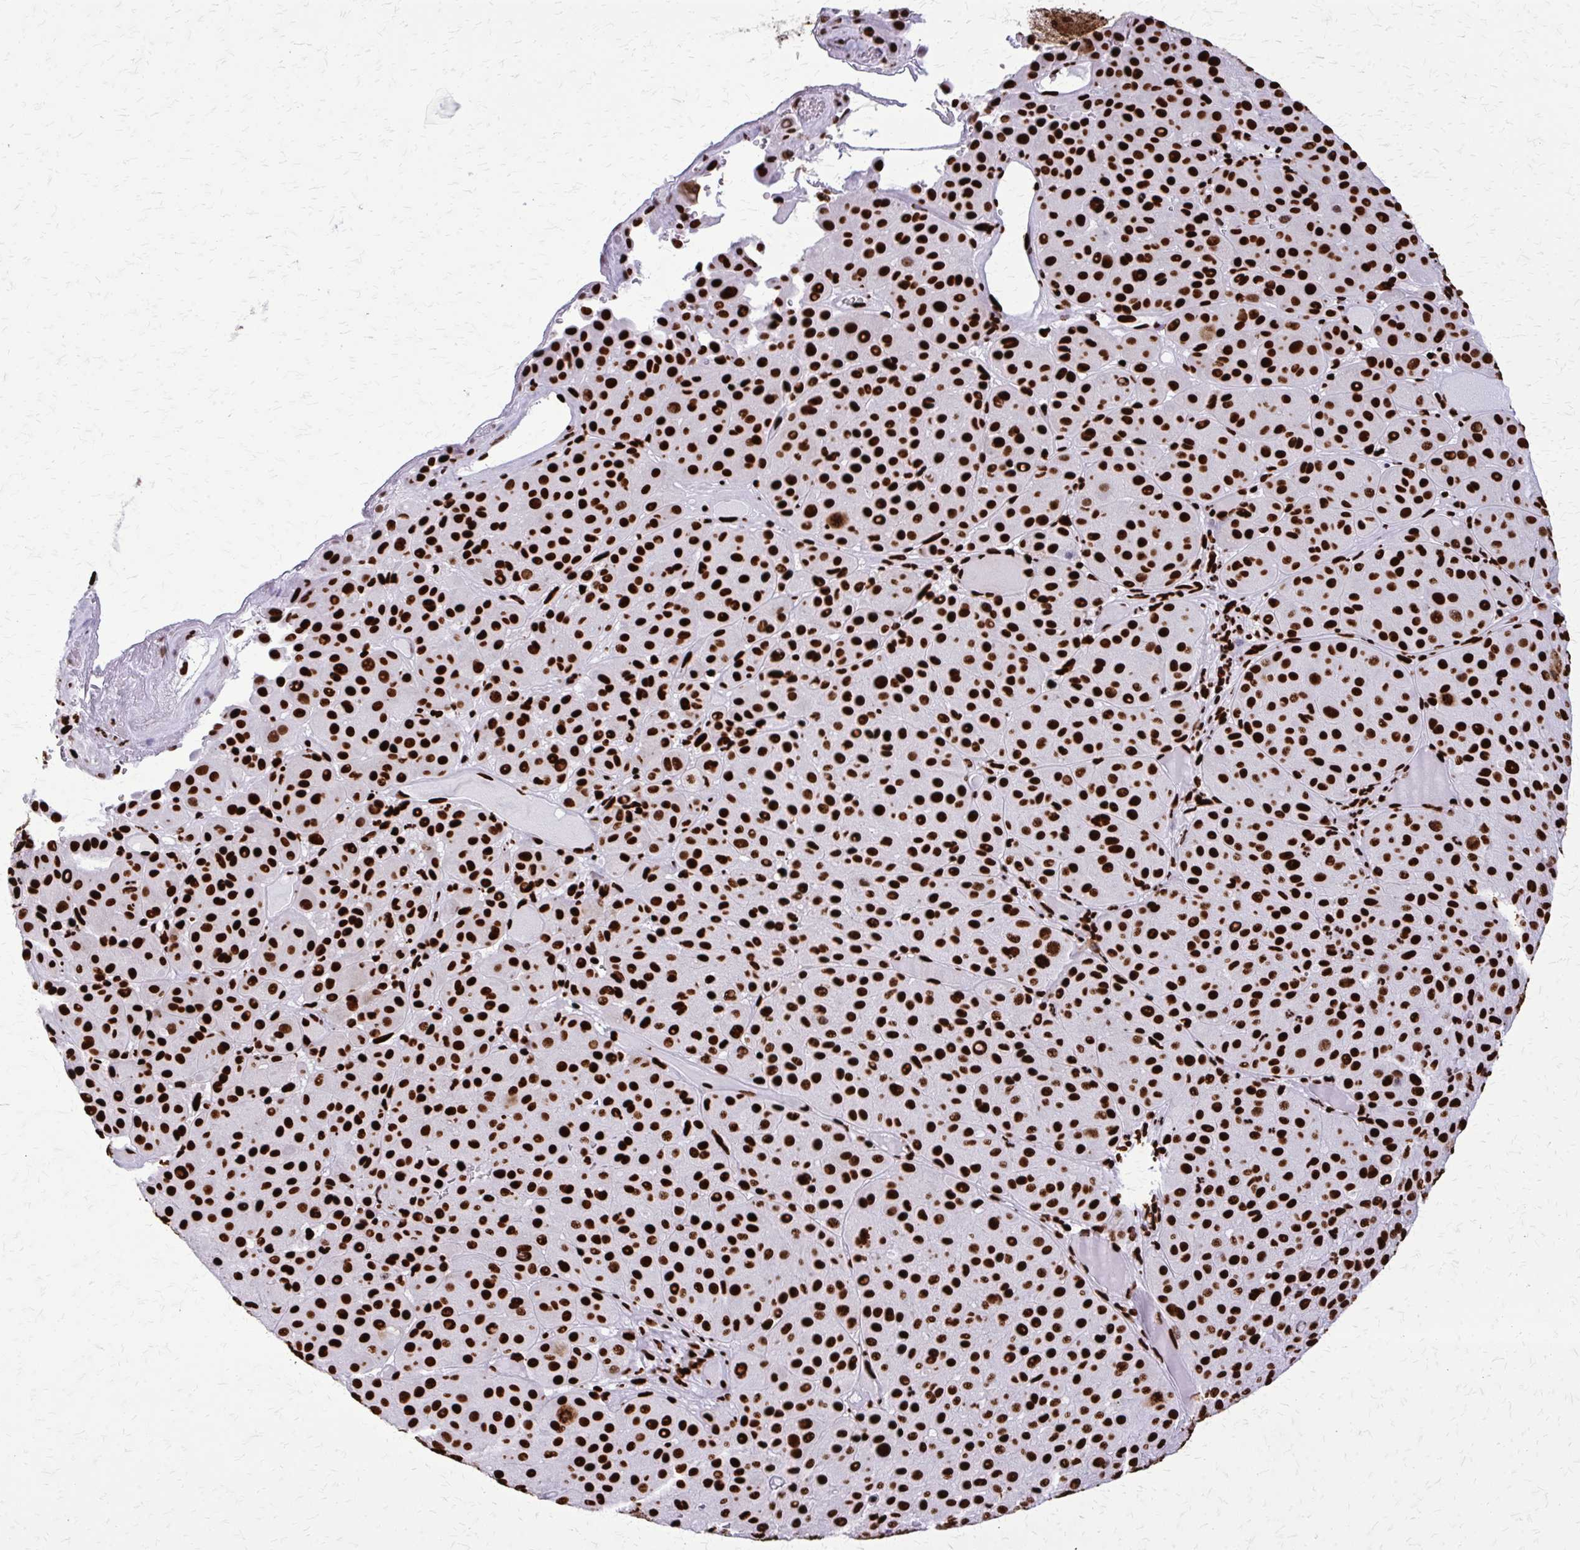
{"staining": {"intensity": "strong", "quantity": ">75%", "location": "nuclear"}, "tissue": "melanoma", "cell_type": "Tumor cells", "image_type": "cancer", "snomed": [{"axis": "morphology", "description": "Malignant melanoma, Metastatic site"}, {"axis": "topography", "description": "Smooth muscle"}], "caption": "This histopathology image demonstrates malignant melanoma (metastatic site) stained with immunohistochemistry (IHC) to label a protein in brown. The nuclear of tumor cells show strong positivity for the protein. Nuclei are counter-stained blue.", "gene": "SFPQ", "patient": {"sex": "male", "age": 41}}